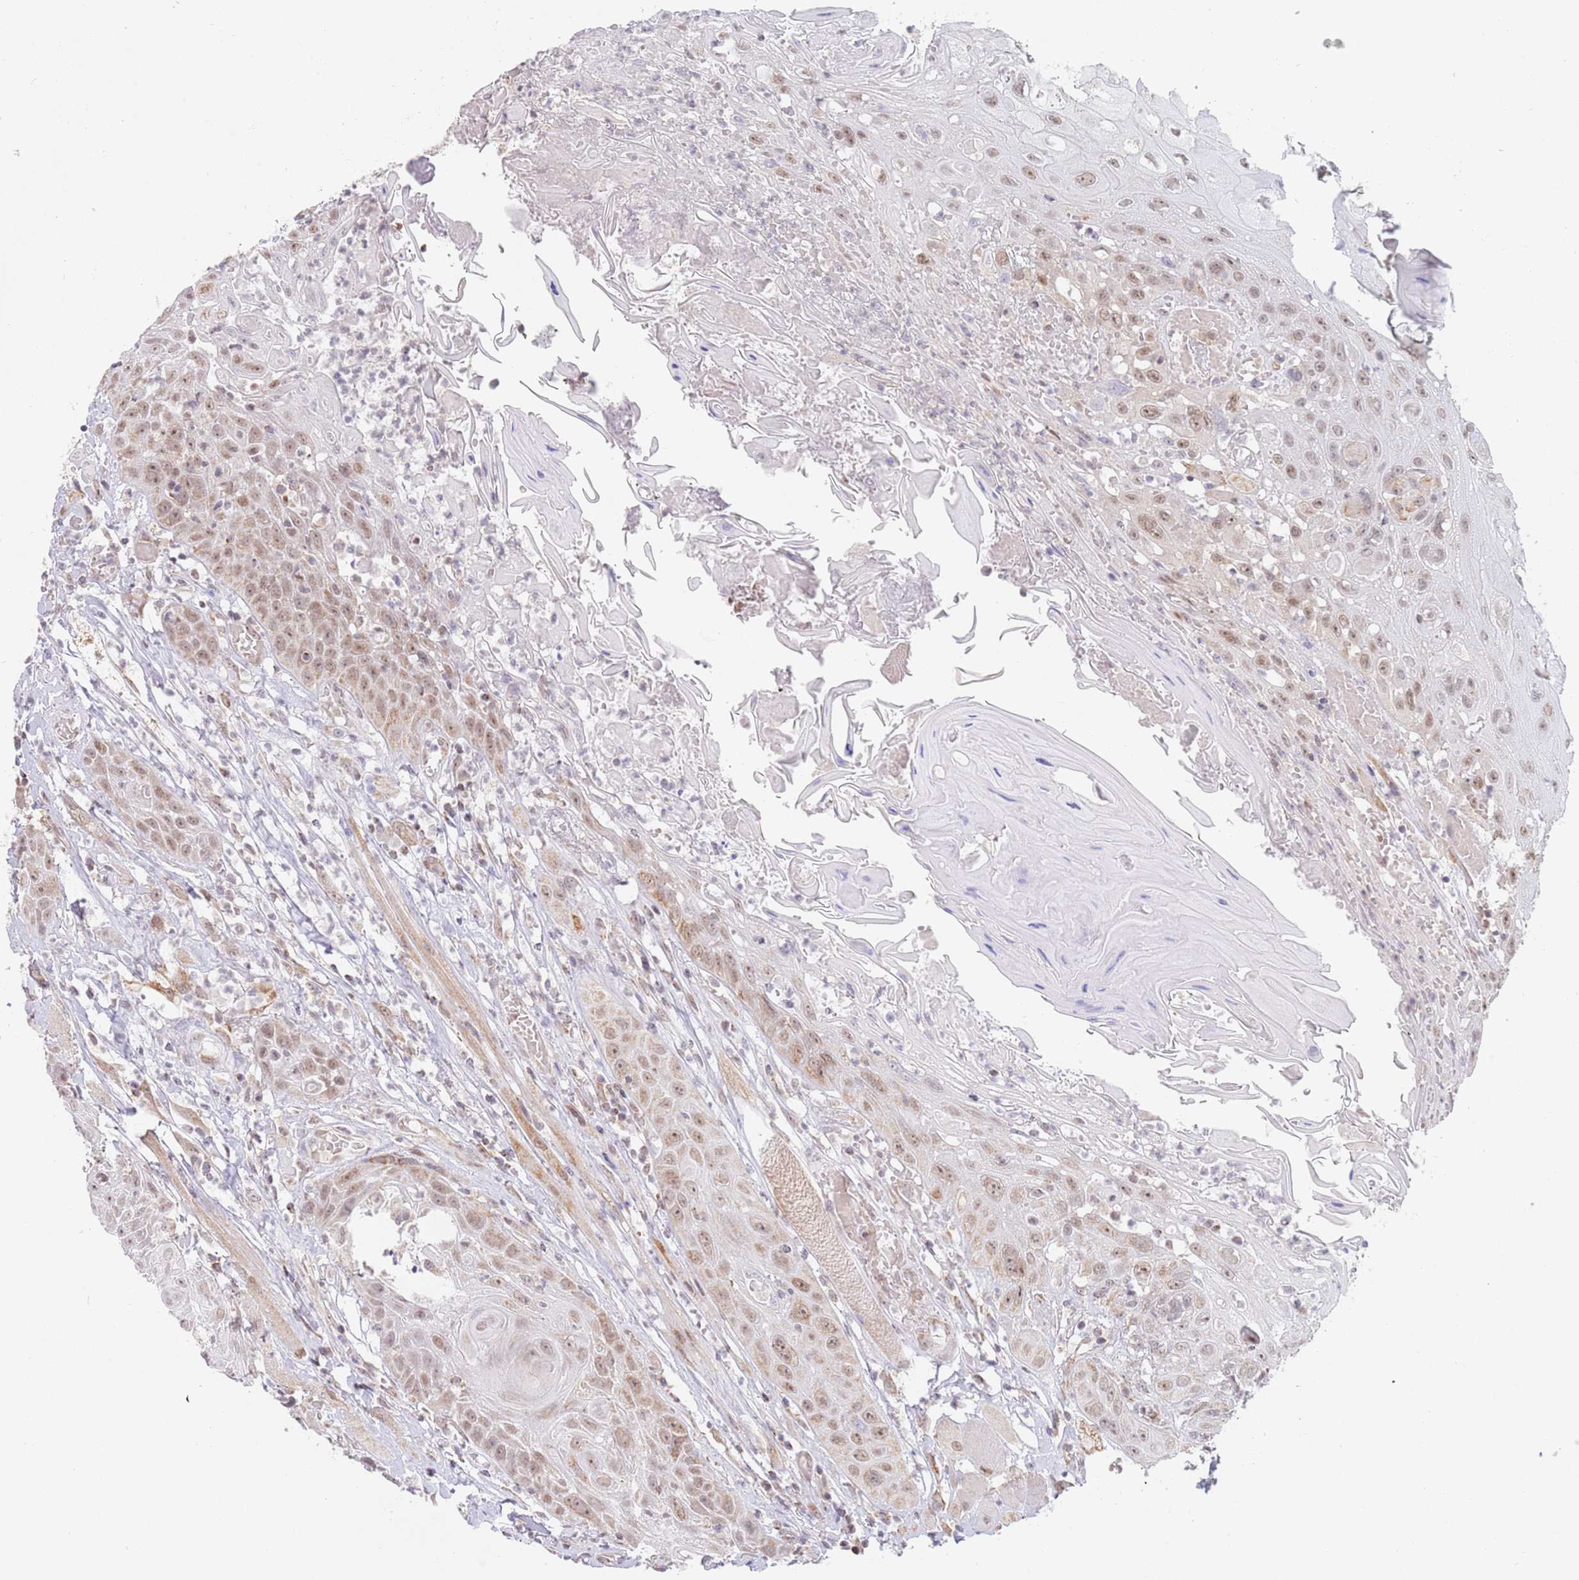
{"staining": {"intensity": "moderate", "quantity": ">75%", "location": "cytoplasmic/membranous,nuclear"}, "tissue": "head and neck cancer", "cell_type": "Tumor cells", "image_type": "cancer", "snomed": [{"axis": "morphology", "description": "Squamous cell carcinoma, NOS"}, {"axis": "topography", "description": "Head-Neck"}], "caption": "DAB (3,3'-diaminobenzidine) immunohistochemical staining of head and neck cancer (squamous cell carcinoma) displays moderate cytoplasmic/membranous and nuclear protein positivity in about >75% of tumor cells.", "gene": "TIMM13", "patient": {"sex": "female", "age": 59}}